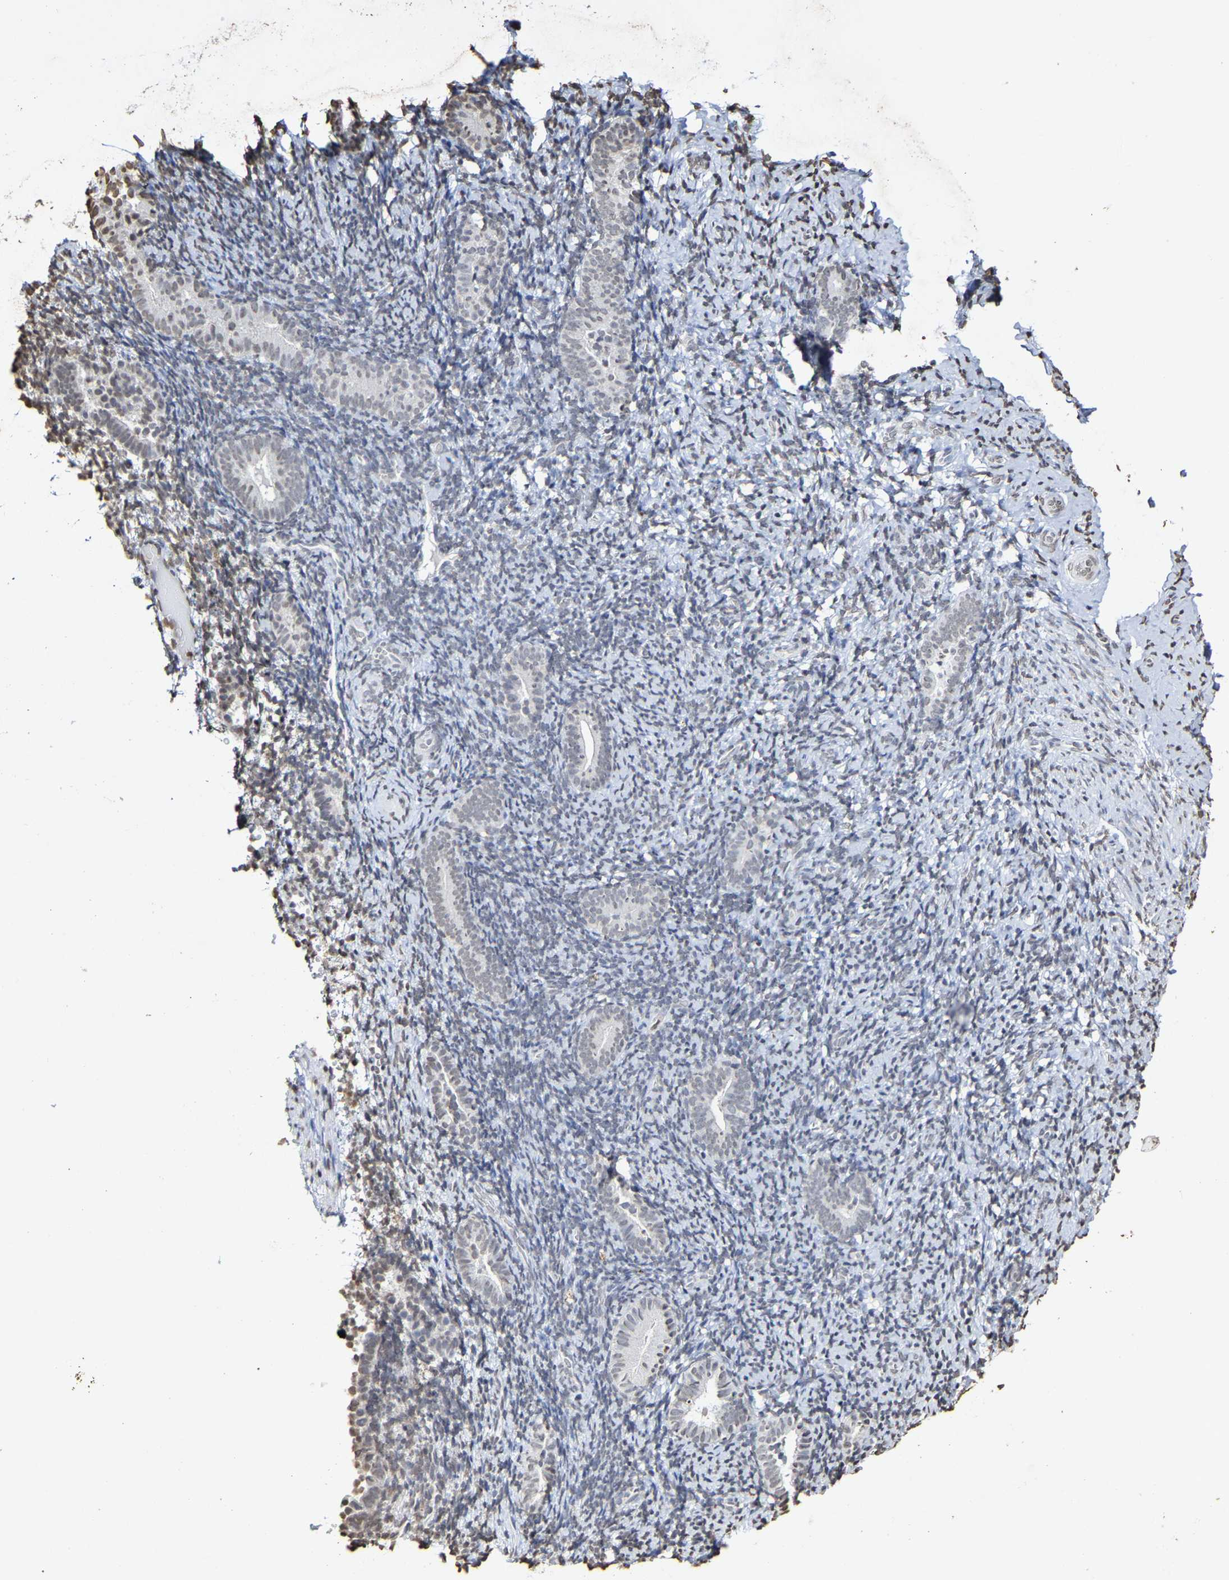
{"staining": {"intensity": "weak", "quantity": "<25%", "location": "nuclear"}, "tissue": "endometrium", "cell_type": "Cells in endometrial stroma", "image_type": "normal", "snomed": [{"axis": "morphology", "description": "Normal tissue, NOS"}, {"axis": "topography", "description": "Endometrium"}], "caption": "Endometrium stained for a protein using immunohistochemistry reveals no staining cells in endometrial stroma.", "gene": "ATF4", "patient": {"sex": "female", "age": 51}}